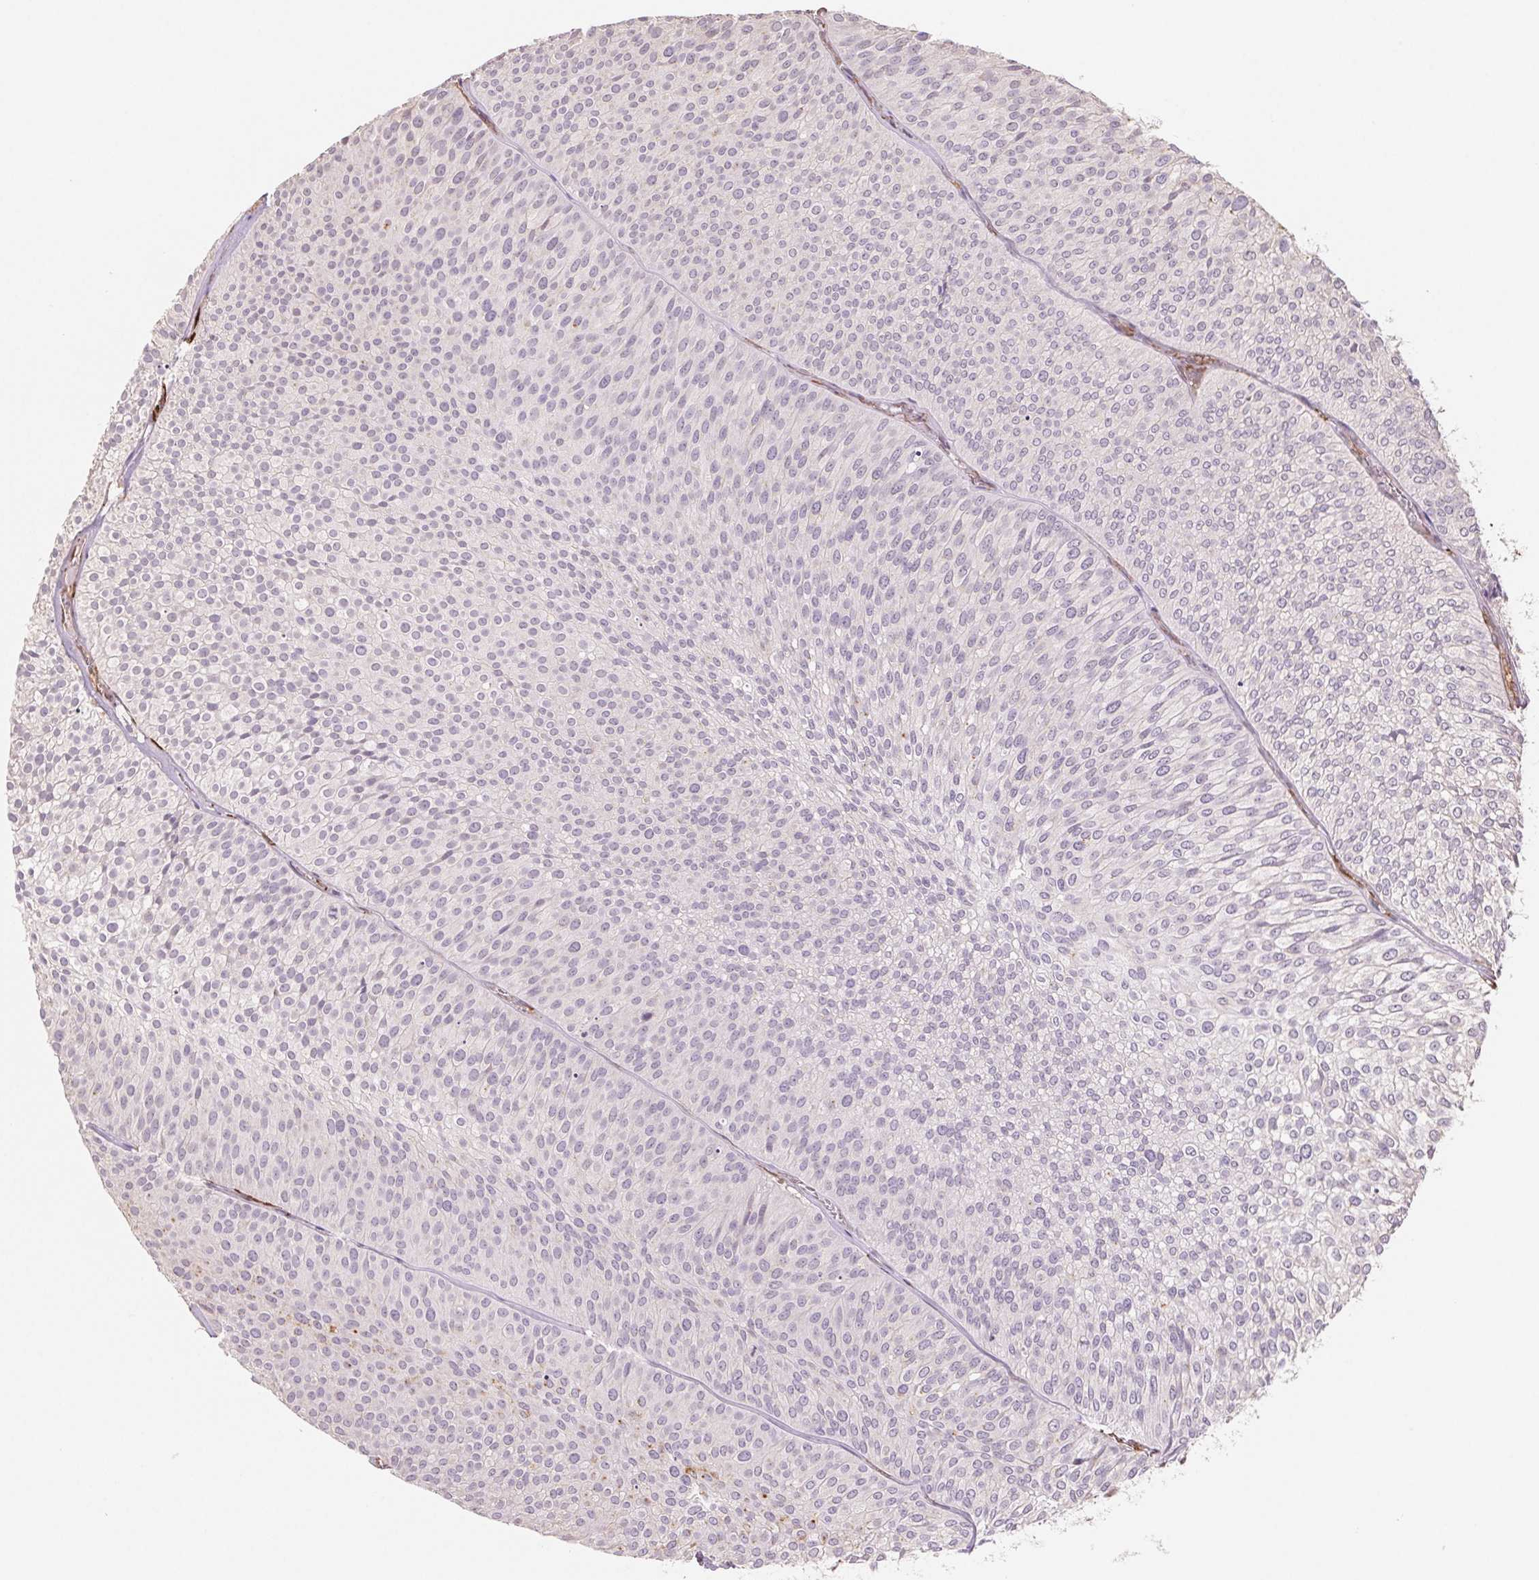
{"staining": {"intensity": "negative", "quantity": "none", "location": "none"}, "tissue": "urothelial cancer", "cell_type": "Tumor cells", "image_type": "cancer", "snomed": [{"axis": "morphology", "description": "Urothelial carcinoma, Low grade"}, {"axis": "topography", "description": "Urinary bladder"}], "caption": "The photomicrograph demonstrates no staining of tumor cells in urothelial cancer.", "gene": "FKBP10", "patient": {"sex": "male", "age": 91}}